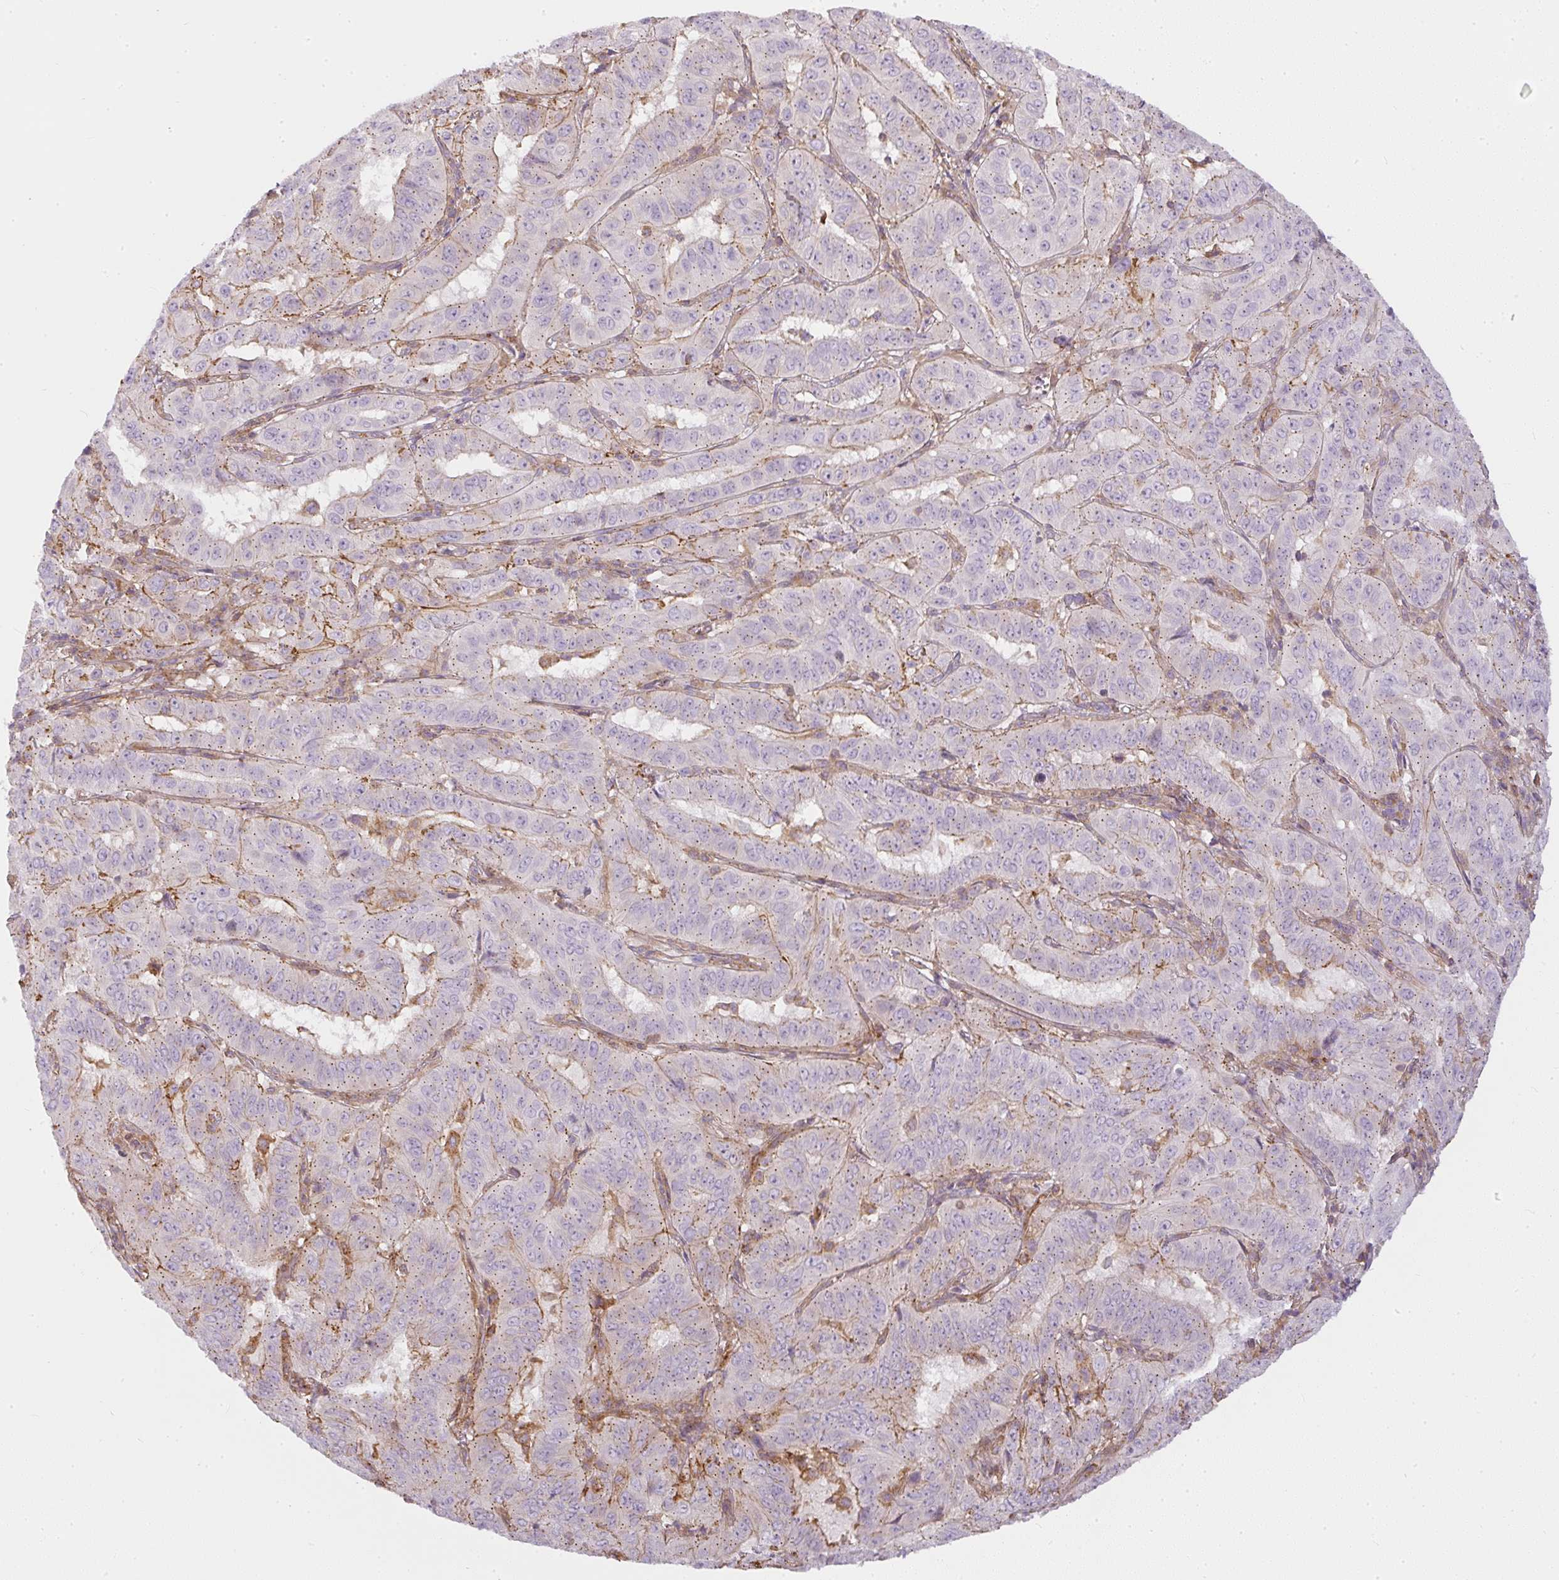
{"staining": {"intensity": "moderate", "quantity": "<25%", "location": "cytoplasmic/membranous"}, "tissue": "pancreatic cancer", "cell_type": "Tumor cells", "image_type": "cancer", "snomed": [{"axis": "morphology", "description": "Adenocarcinoma, NOS"}, {"axis": "topography", "description": "Pancreas"}], "caption": "Immunohistochemistry (IHC) staining of pancreatic cancer, which displays low levels of moderate cytoplasmic/membranous staining in about <25% of tumor cells indicating moderate cytoplasmic/membranous protein expression. The staining was performed using DAB (3,3'-diaminobenzidine) (brown) for protein detection and nuclei were counterstained in hematoxylin (blue).", "gene": "SULF1", "patient": {"sex": "male", "age": 63}}